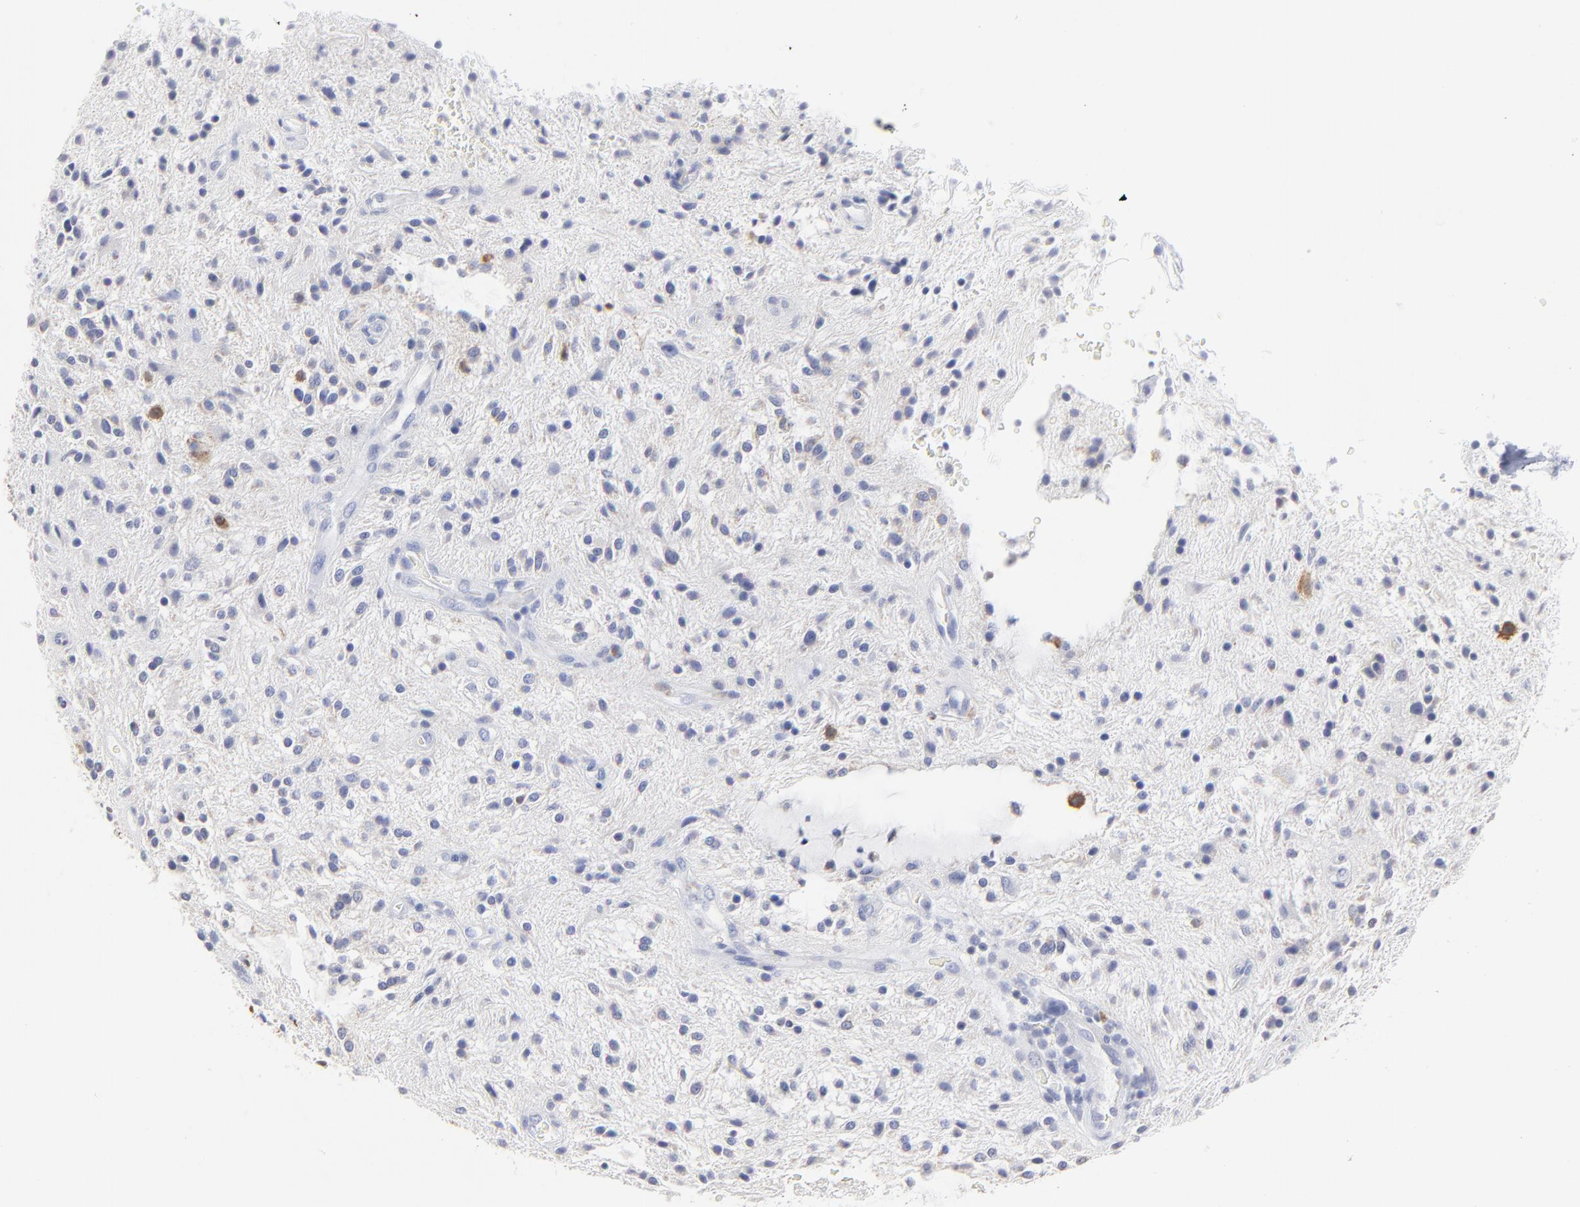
{"staining": {"intensity": "weak", "quantity": "<25%", "location": "cytoplasmic/membranous,nuclear"}, "tissue": "glioma", "cell_type": "Tumor cells", "image_type": "cancer", "snomed": [{"axis": "morphology", "description": "Glioma, malignant, NOS"}, {"axis": "topography", "description": "Cerebellum"}], "caption": "Micrograph shows no protein staining in tumor cells of malignant glioma tissue.", "gene": "NCAPH", "patient": {"sex": "female", "age": 10}}